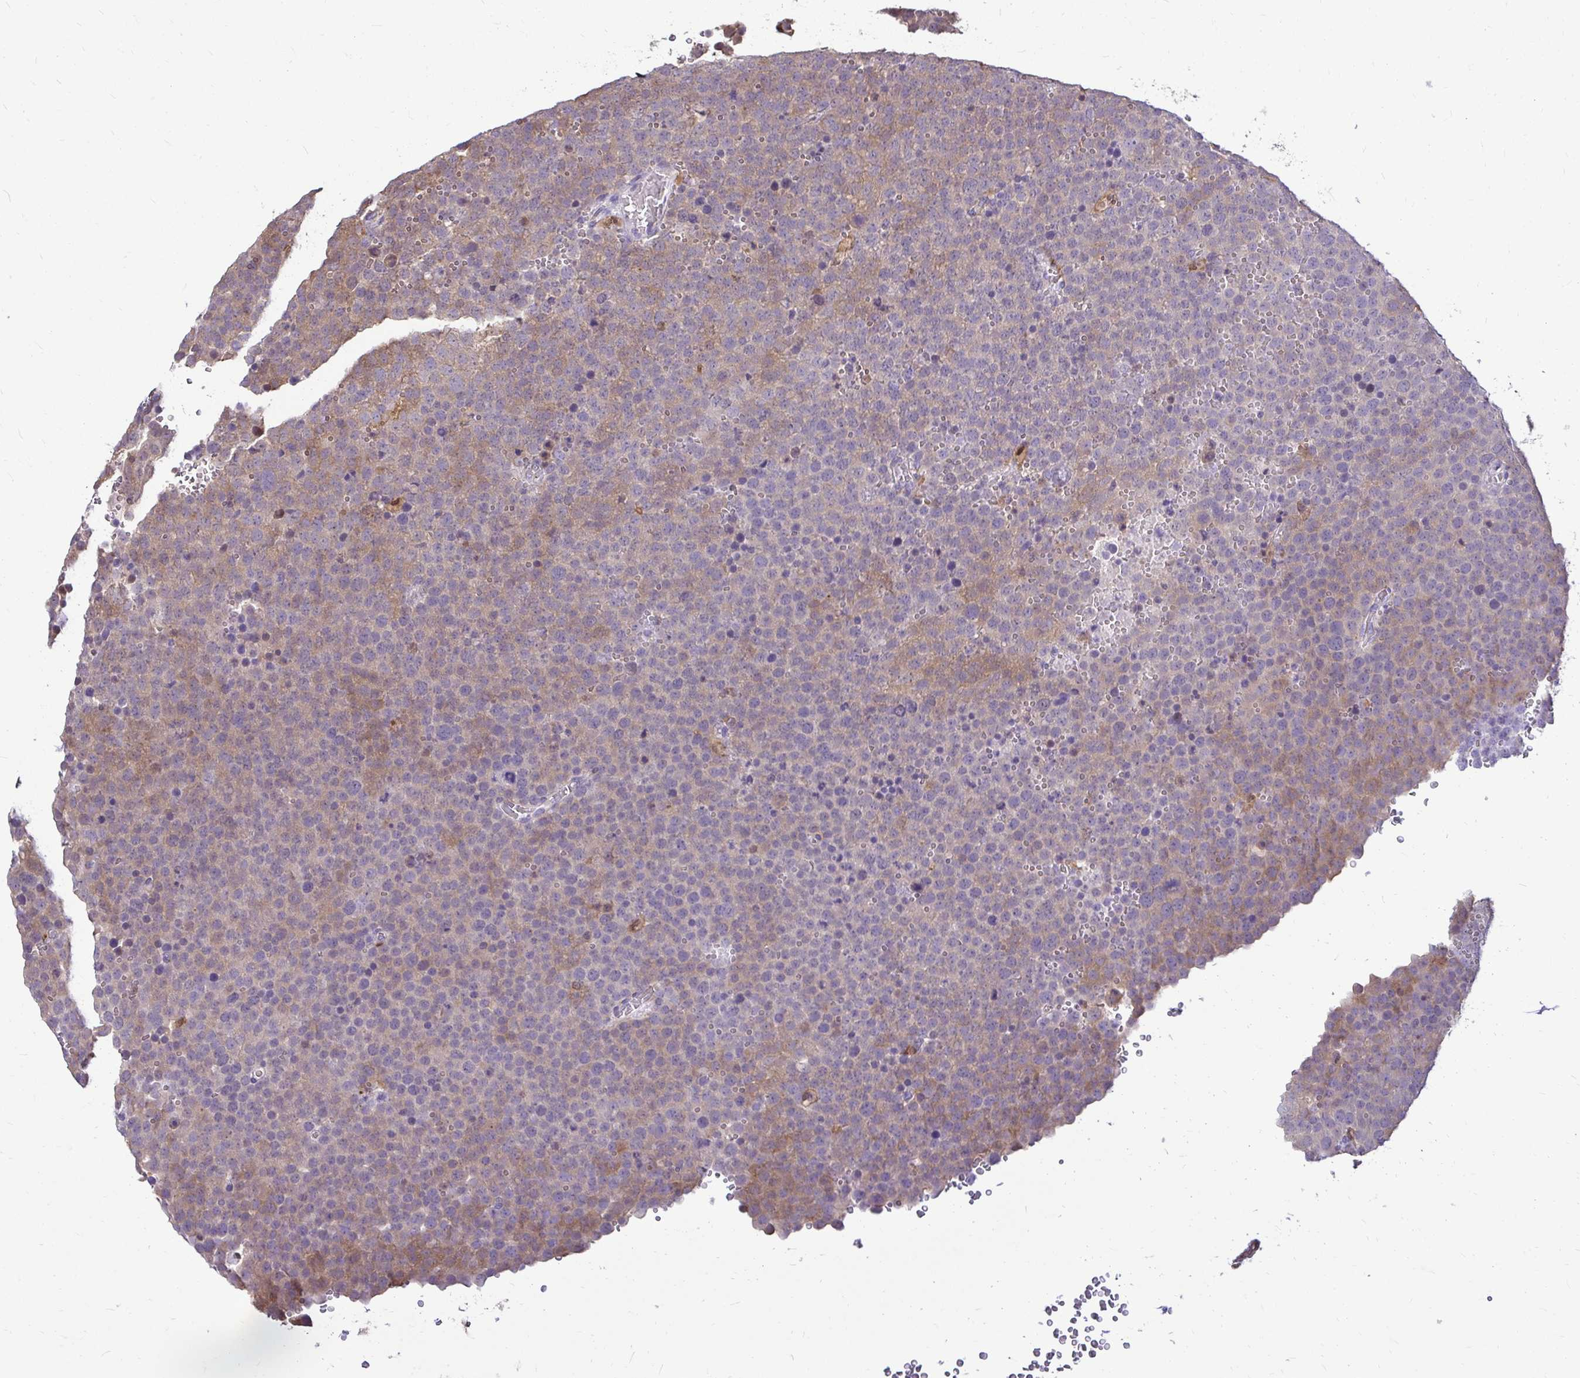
{"staining": {"intensity": "weak", "quantity": ">75%", "location": "cytoplasmic/membranous"}, "tissue": "testis cancer", "cell_type": "Tumor cells", "image_type": "cancer", "snomed": [{"axis": "morphology", "description": "Seminoma, NOS"}, {"axis": "topography", "description": "Testis"}], "caption": "Protein expression analysis of seminoma (testis) shows weak cytoplasmic/membranous positivity in approximately >75% of tumor cells.", "gene": "IDH1", "patient": {"sex": "male", "age": 71}}